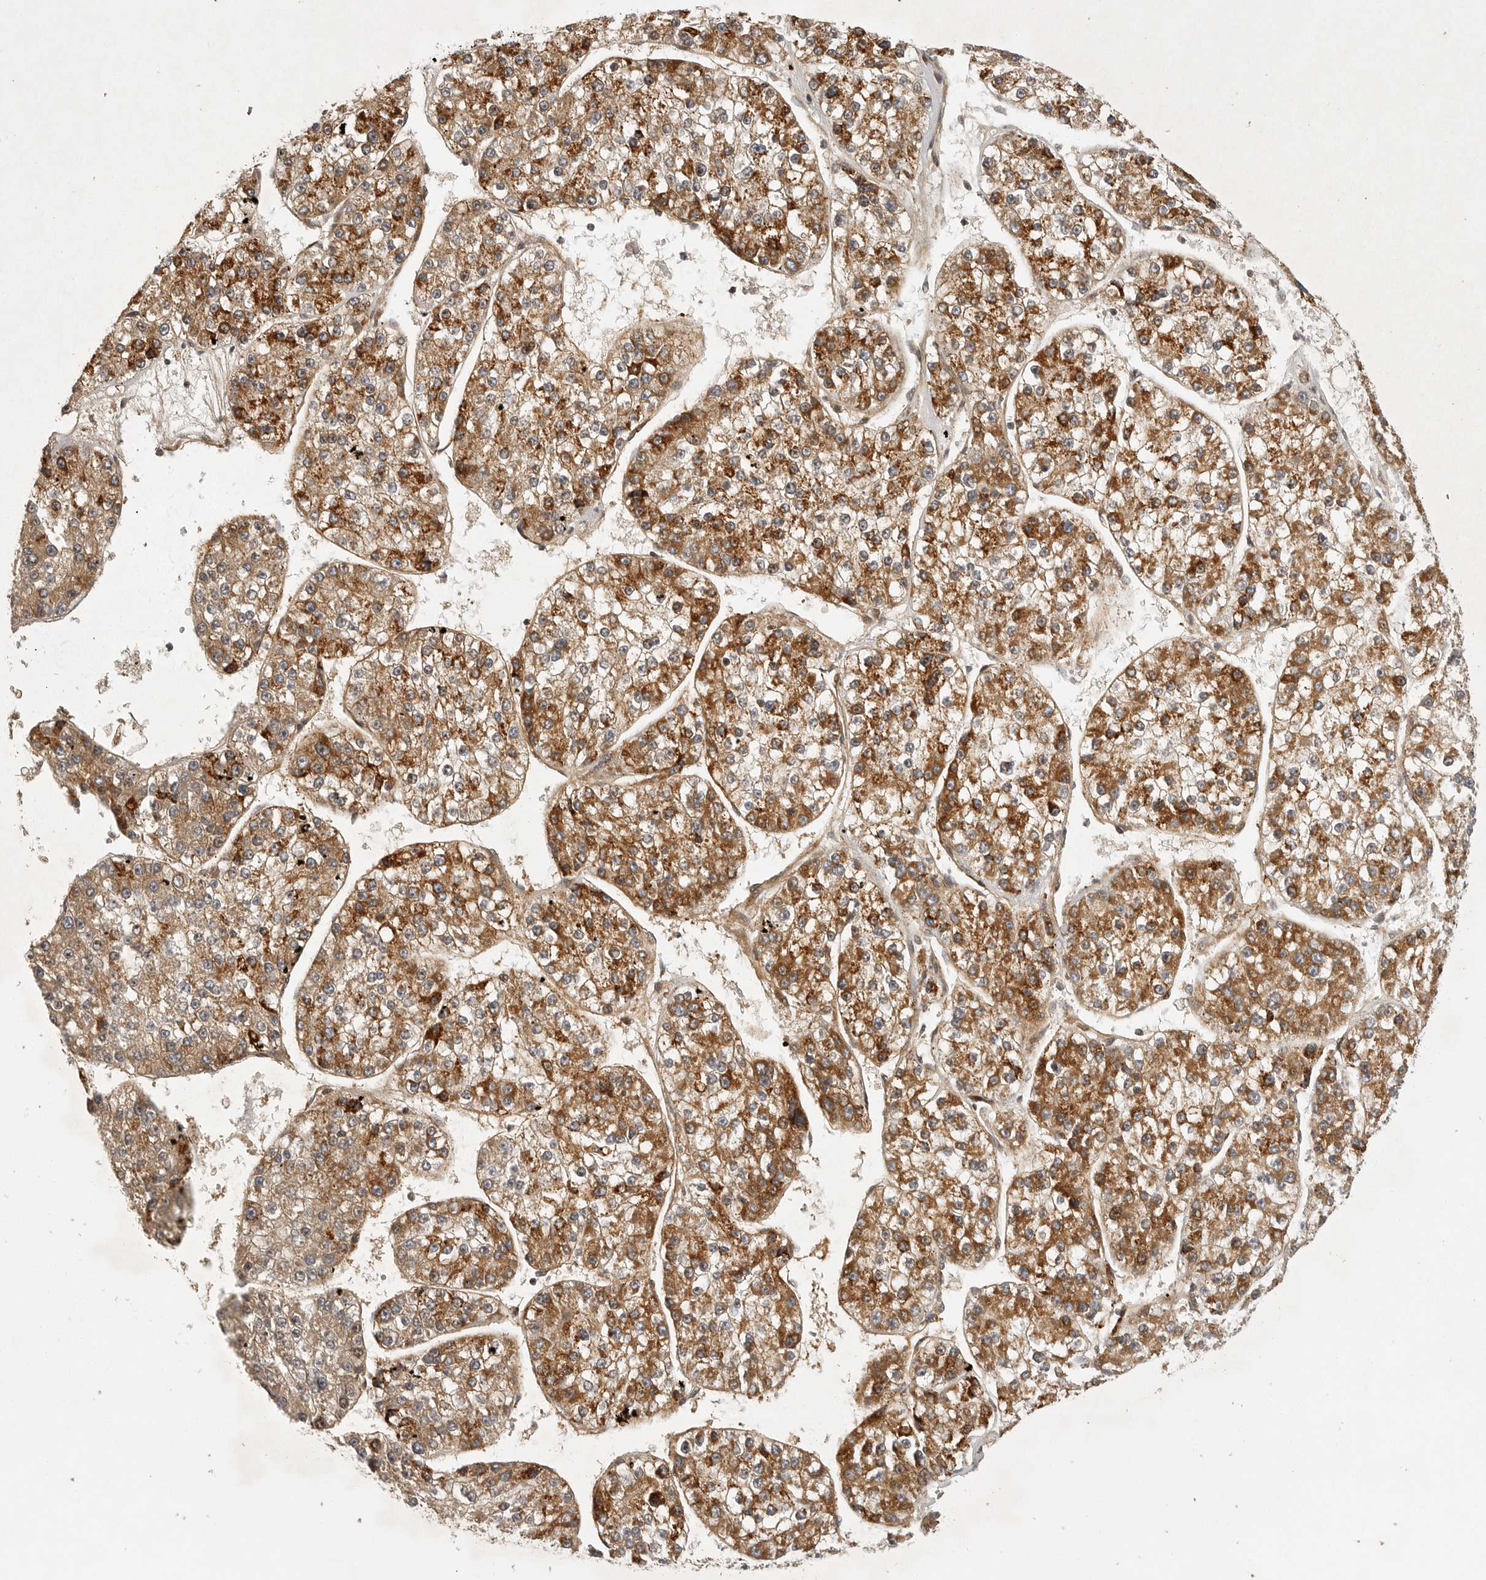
{"staining": {"intensity": "moderate", "quantity": ">75%", "location": "cytoplasmic/membranous"}, "tissue": "liver cancer", "cell_type": "Tumor cells", "image_type": "cancer", "snomed": [{"axis": "morphology", "description": "Carcinoma, Hepatocellular, NOS"}, {"axis": "topography", "description": "Liver"}], "caption": "Hepatocellular carcinoma (liver) stained for a protein (brown) displays moderate cytoplasmic/membranous positive staining in approximately >75% of tumor cells.", "gene": "NARS2", "patient": {"sex": "female", "age": 73}}